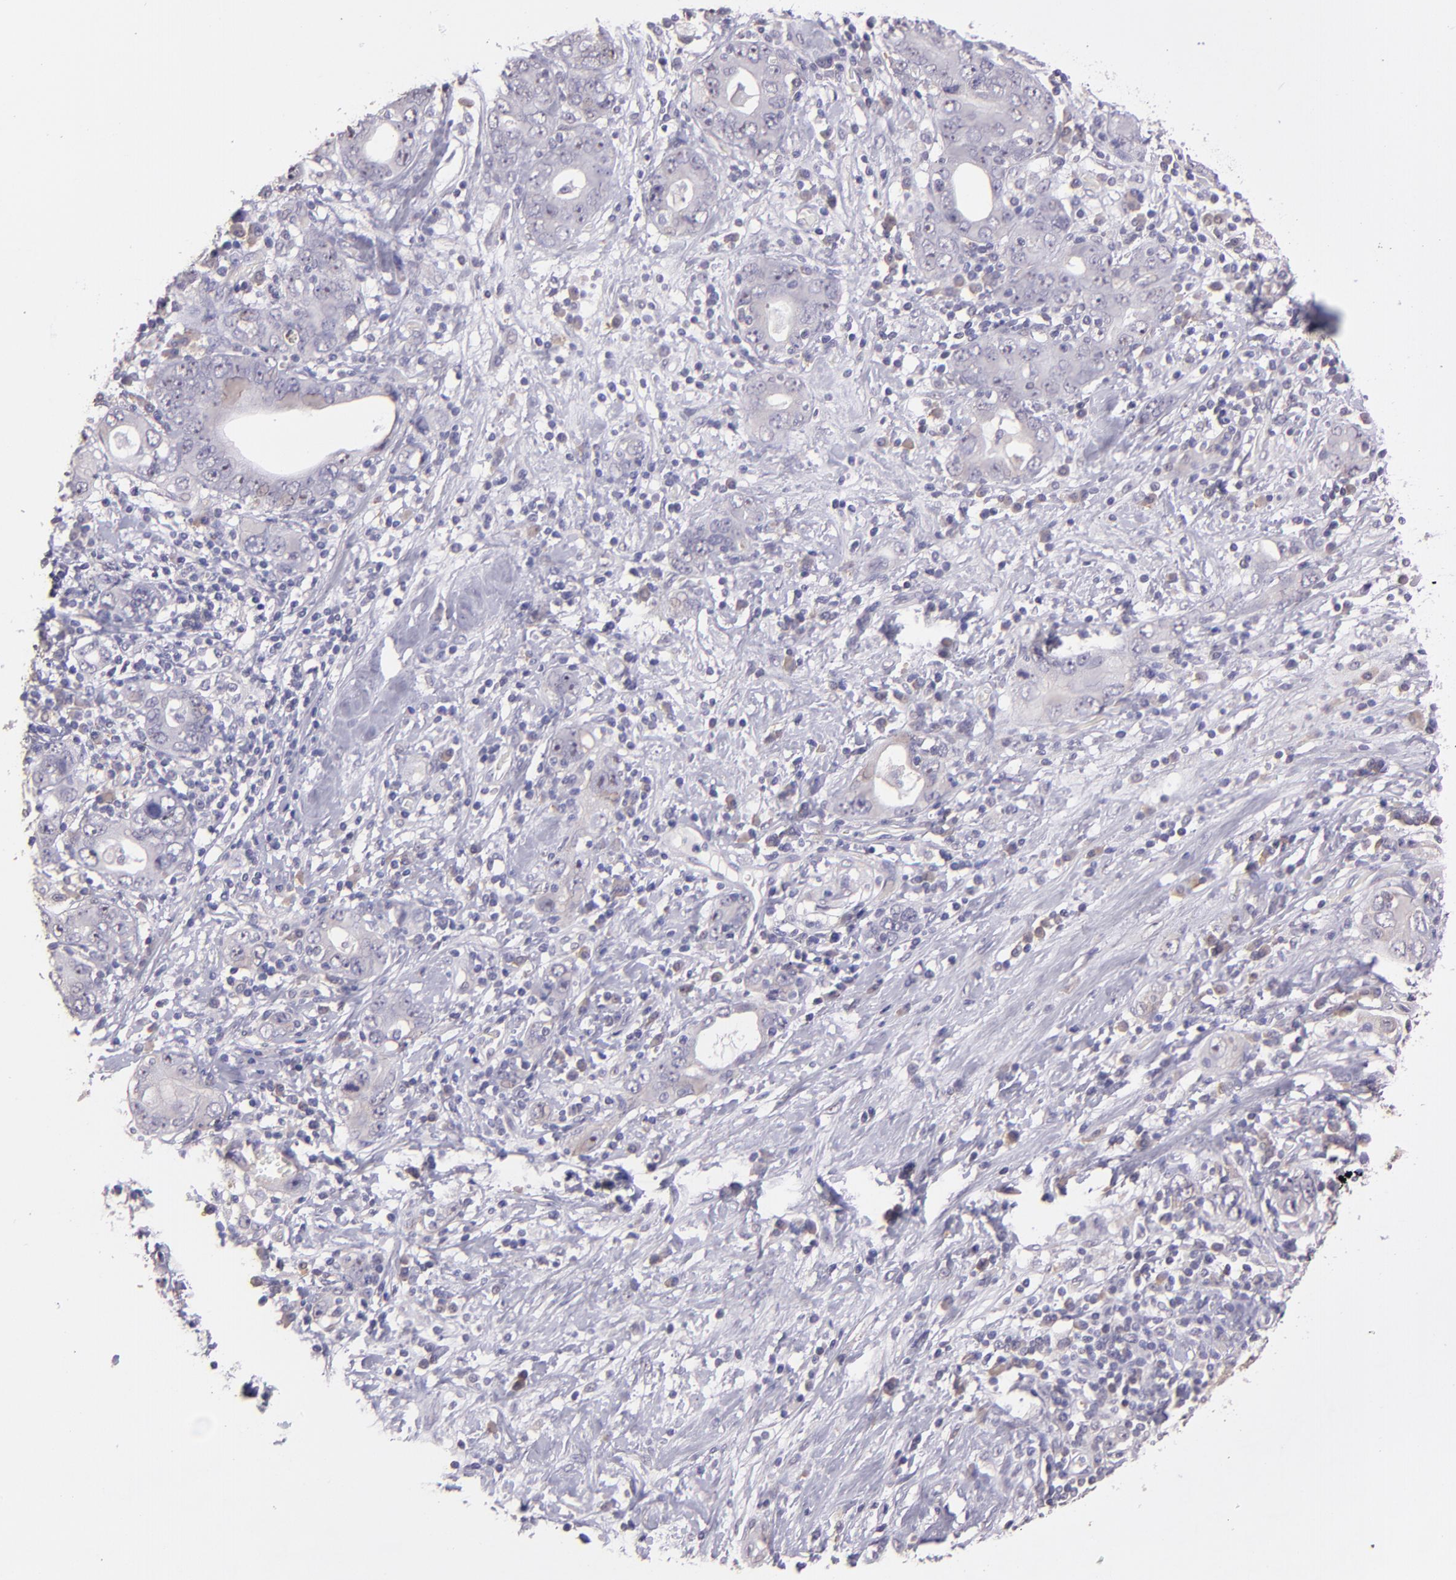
{"staining": {"intensity": "negative", "quantity": "none", "location": "none"}, "tissue": "stomach cancer", "cell_type": "Tumor cells", "image_type": "cancer", "snomed": [{"axis": "morphology", "description": "Adenocarcinoma, NOS"}, {"axis": "topography", "description": "Stomach, lower"}], "caption": "Histopathology image shows no significant protein positivity in tumor cells of stomach adenocarcinoma.", "gene": "PAPPA", "patient": {"sex": "female", "age": 93}}